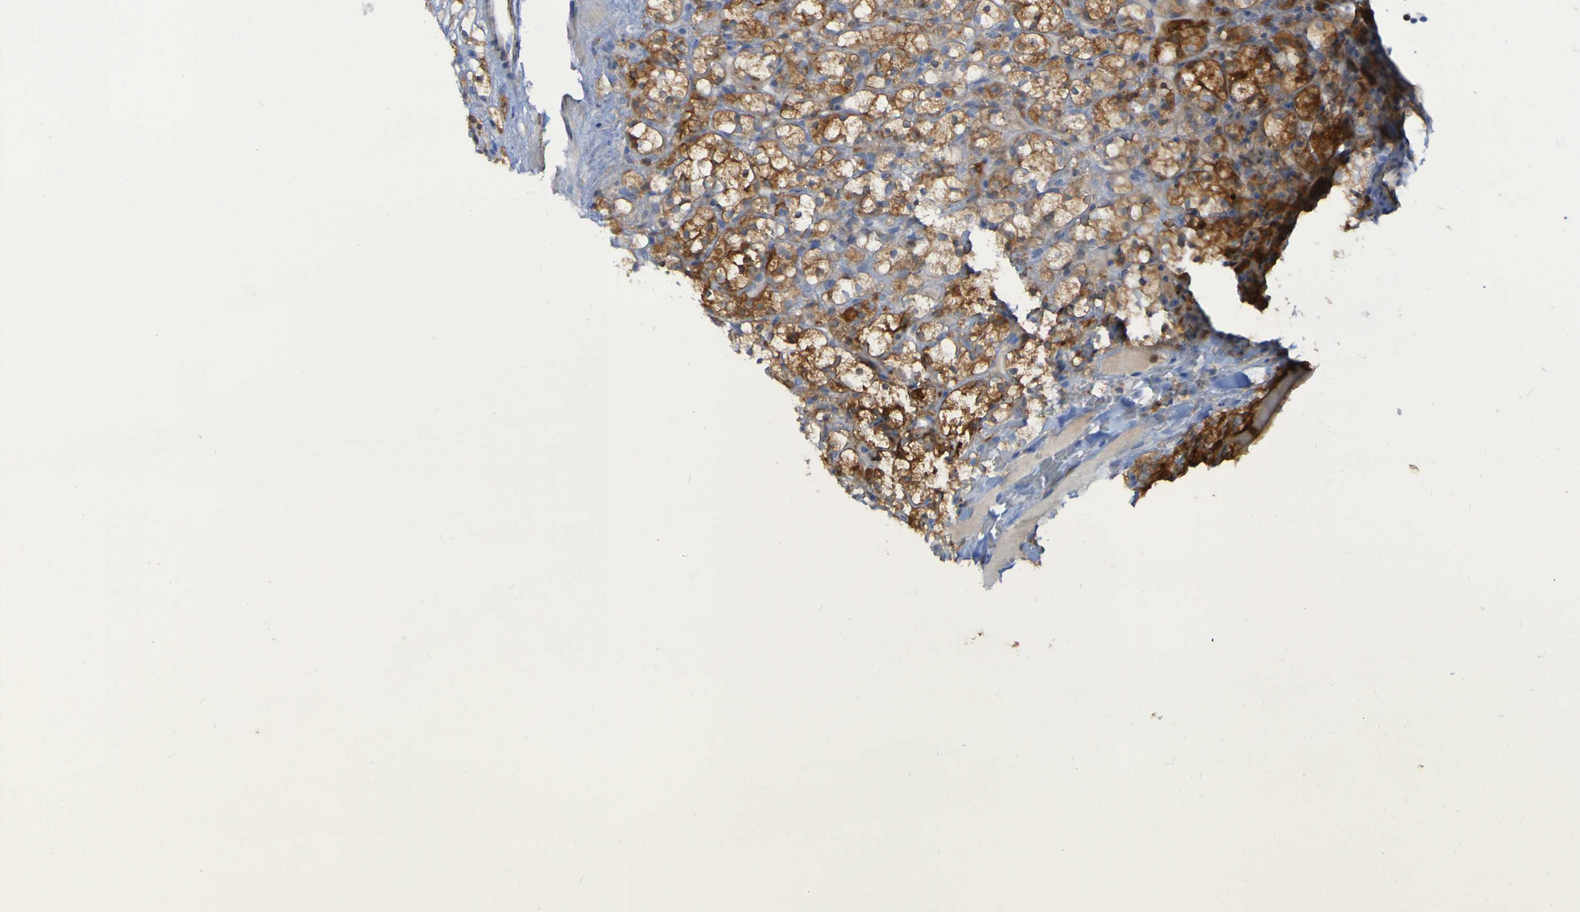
{"staining": {"intensity": "moderate", "quantity": "25%-75%", "location": "cytoplasmic/membranous"}, "tissue": "renal cancer", "cell_type": "Tumor cells", "image_type": "cancer", "snomed": [{"axis": "morphology", "description": "Adenocarcinoma, NOS"}, {"axis": "topography", "description": "Kidney"}], "caption": "The immunohistochemical stain highlights moderate cytoplasmic/membranous staining in tumor cells of renal cancer tissue.", "gene": "MPPE1", "patient": {"sex": "male", "age": 61}}